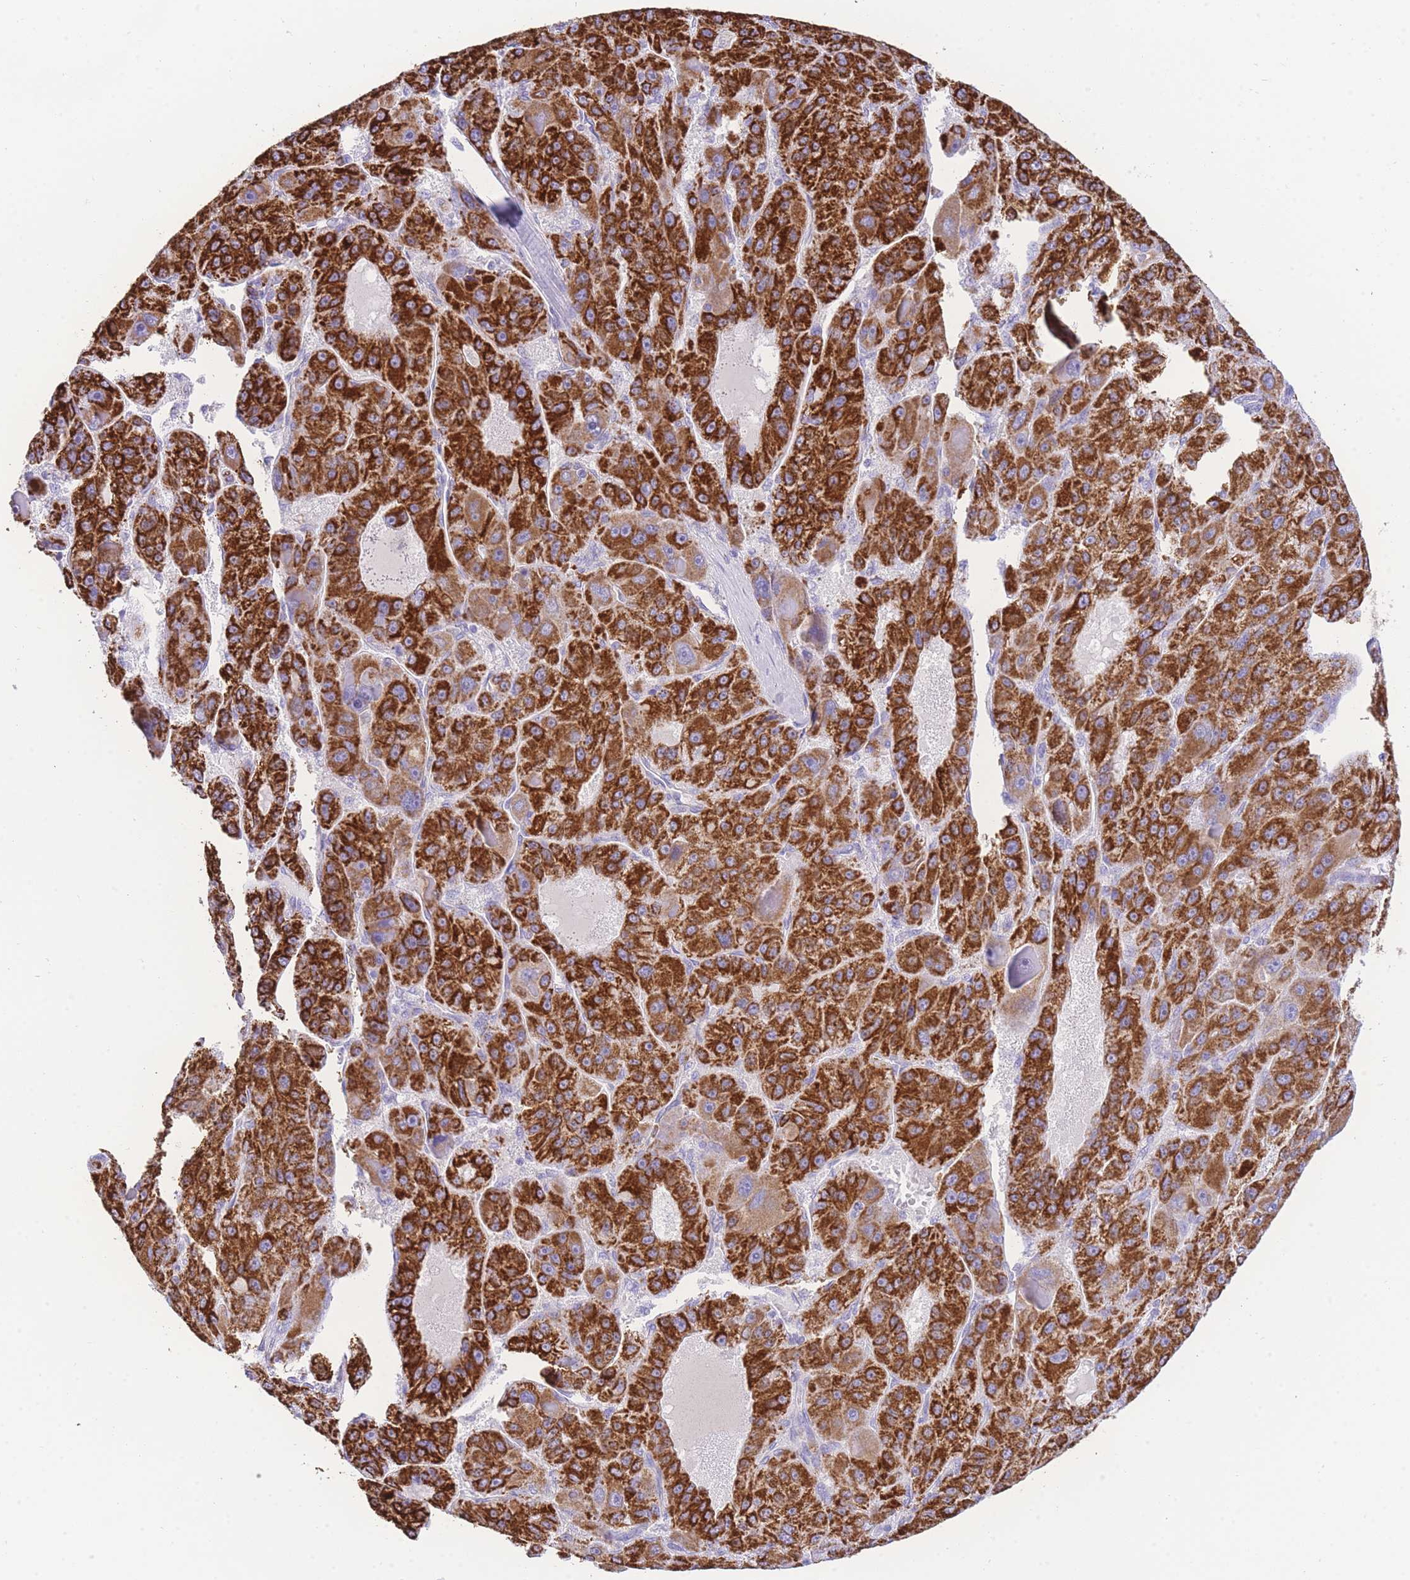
{"staining": {"intensity": "strong", "quantity": ">75%", "location": "cytoplasmic/membranous"}, "tissue": "liver cancer", "cell_type": "Tumor cells", "image_type": "cancer", "snomed": [{"axis": "morphology", "description": "Carcinoma, Hepatocellular, NOS"}, {"axis": "topography", "description": "Liver"}], "caption": "Liver hepatocellular carcinoma was stained to show a protein in brown. There is high levels of strong cytoplasmic/membranous positivity in about >75% of tumor cells.", "gene": "ACSM4", "patient": {"sex": "male", "age": 76}}